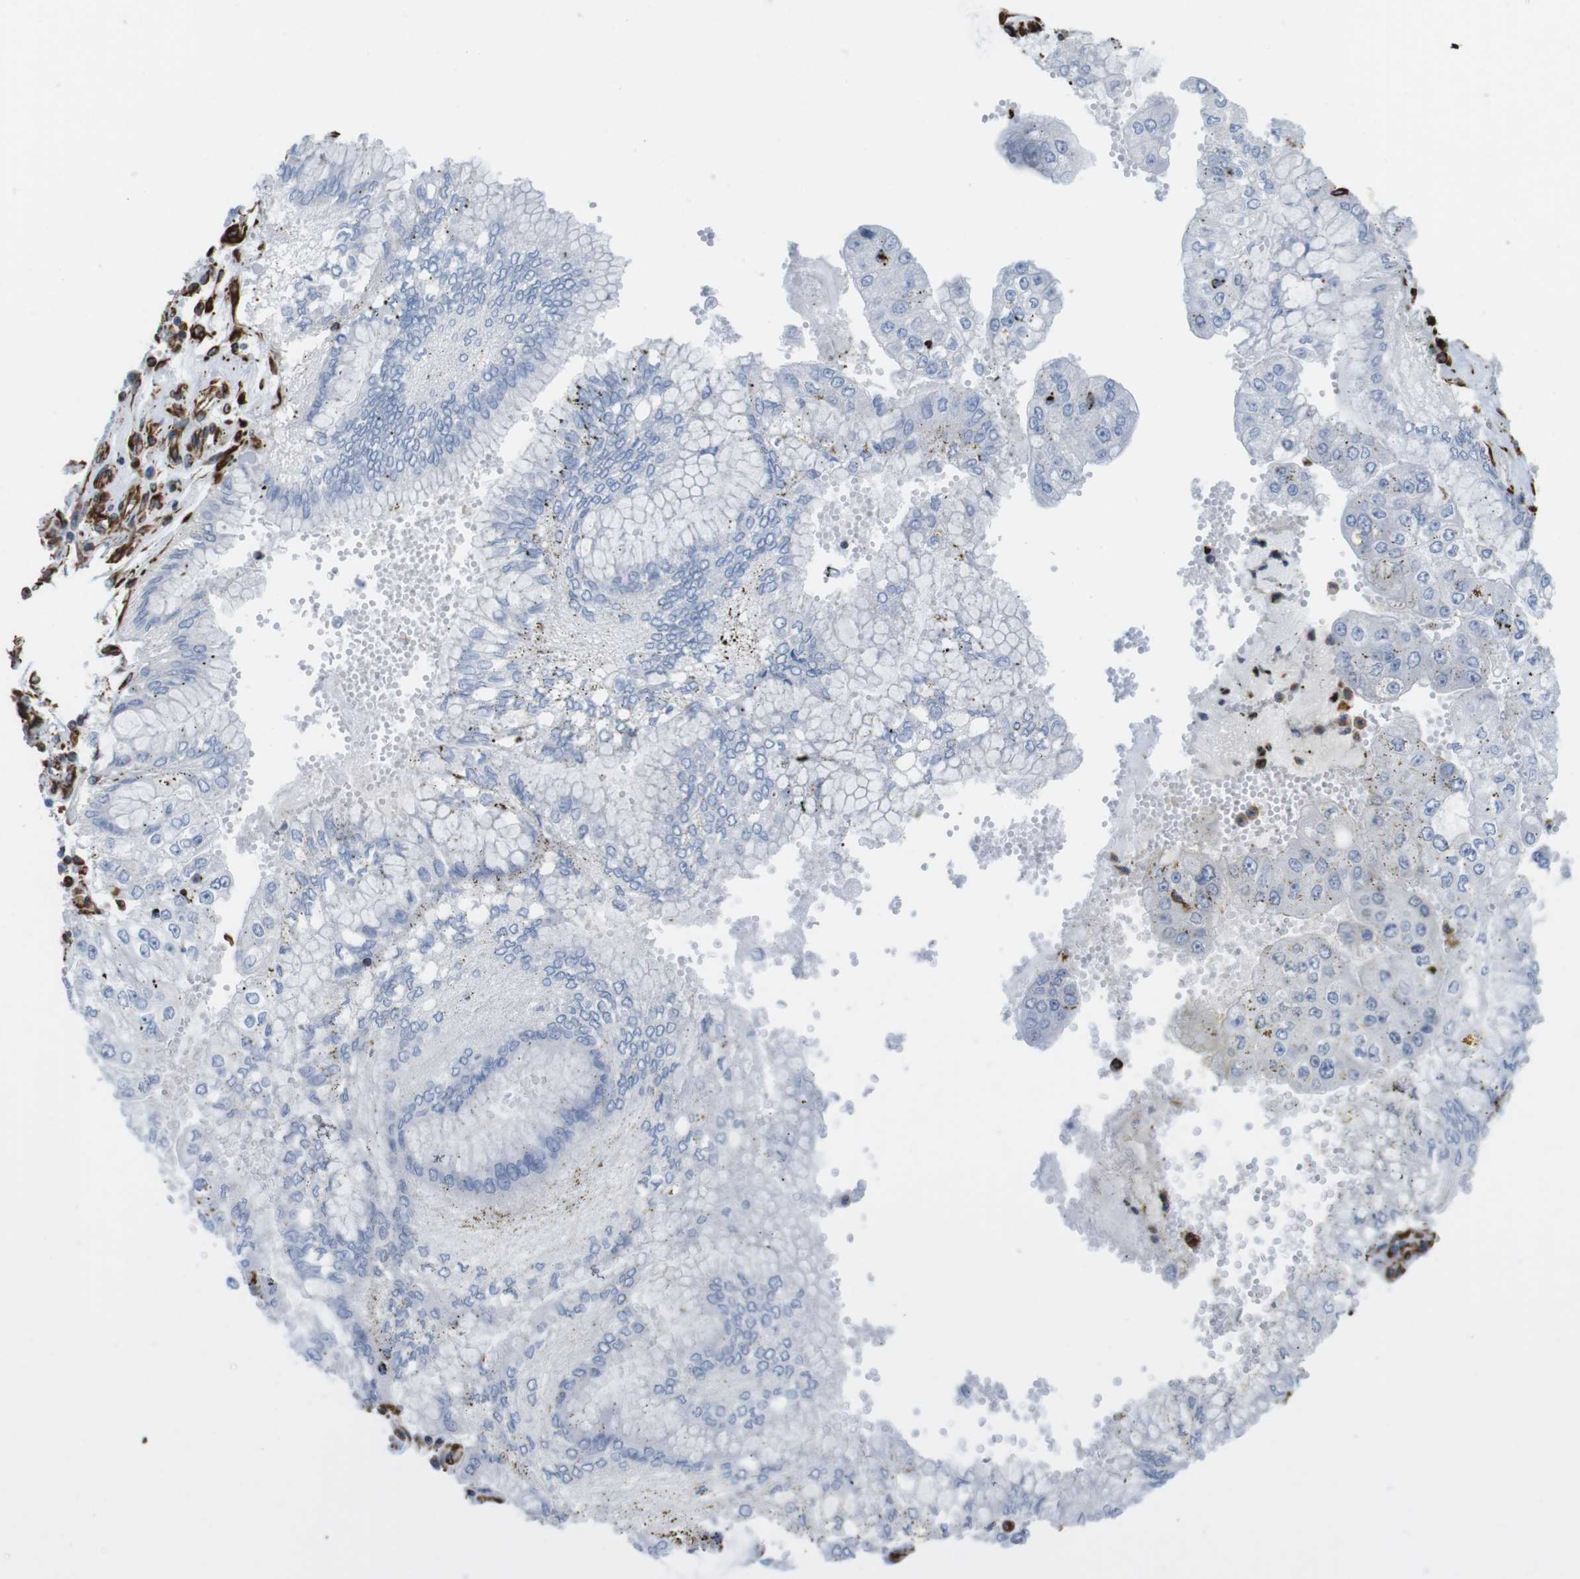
{"staining": {"intensity": "negative", "quantity": "none", "location": "none"}, "tissue": "stomach cancer", "cell_type": "Tumor cells", "image_type": "cancer", "snomed": [{"axis": "morphology", "description": "Adenocarcinoma, NOS"}, {"axis": "topography", "description": "Stomach"}], "caption": "A high-resolution micrograph shows immunohistochemistry (IHC) staining of adenocarcinoma (stomach), which exhibits no significant staining in tumor cells. The staining is performed using DAB brown chromogen with nuclei counter-stained in using hematoxylin.", "gene": "RALGPS1", "patient": {"sex": "male", "age": 76}}